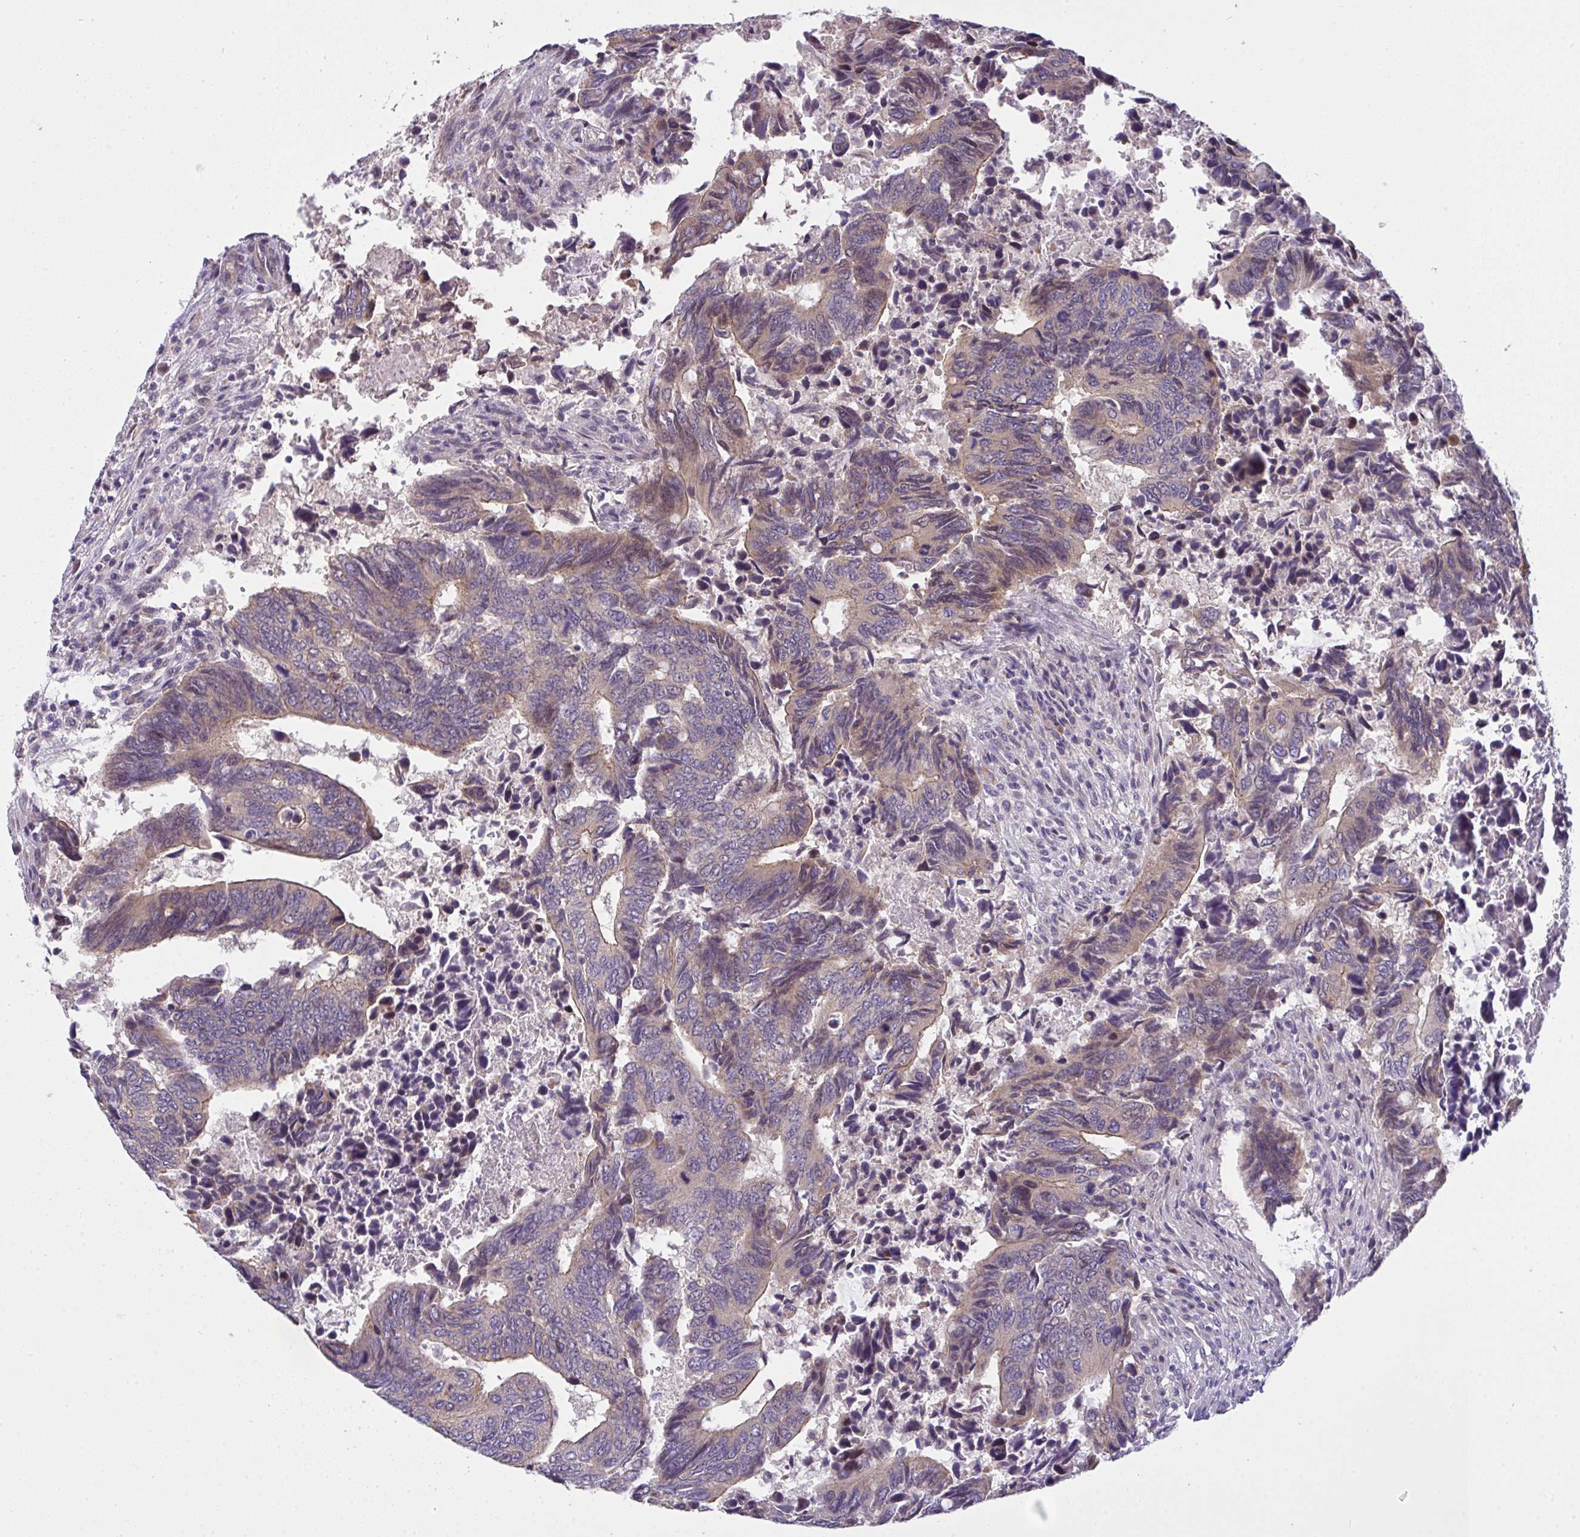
{"staining": {"intensity": "moderate", "quantity": "<25%", "location": "cytoplasmic/membranous,nuclear"}, "tissue": "colorectal cancer", "cell_type": "Tumor cells", "image_type": "cancer", "snomed": [{"axis": "morphology", "description": "Adenocarcinoma, NOS"}, {"axis": "topography", "description": "Colon"}], "caption": "Moderate cytoplasmic/membranous and nuclear staining is seen in about <25% of tumor cells in colorectal cancer.", "gene": "NT5C1A", "patient": {"sex": "male", "age": 87}}